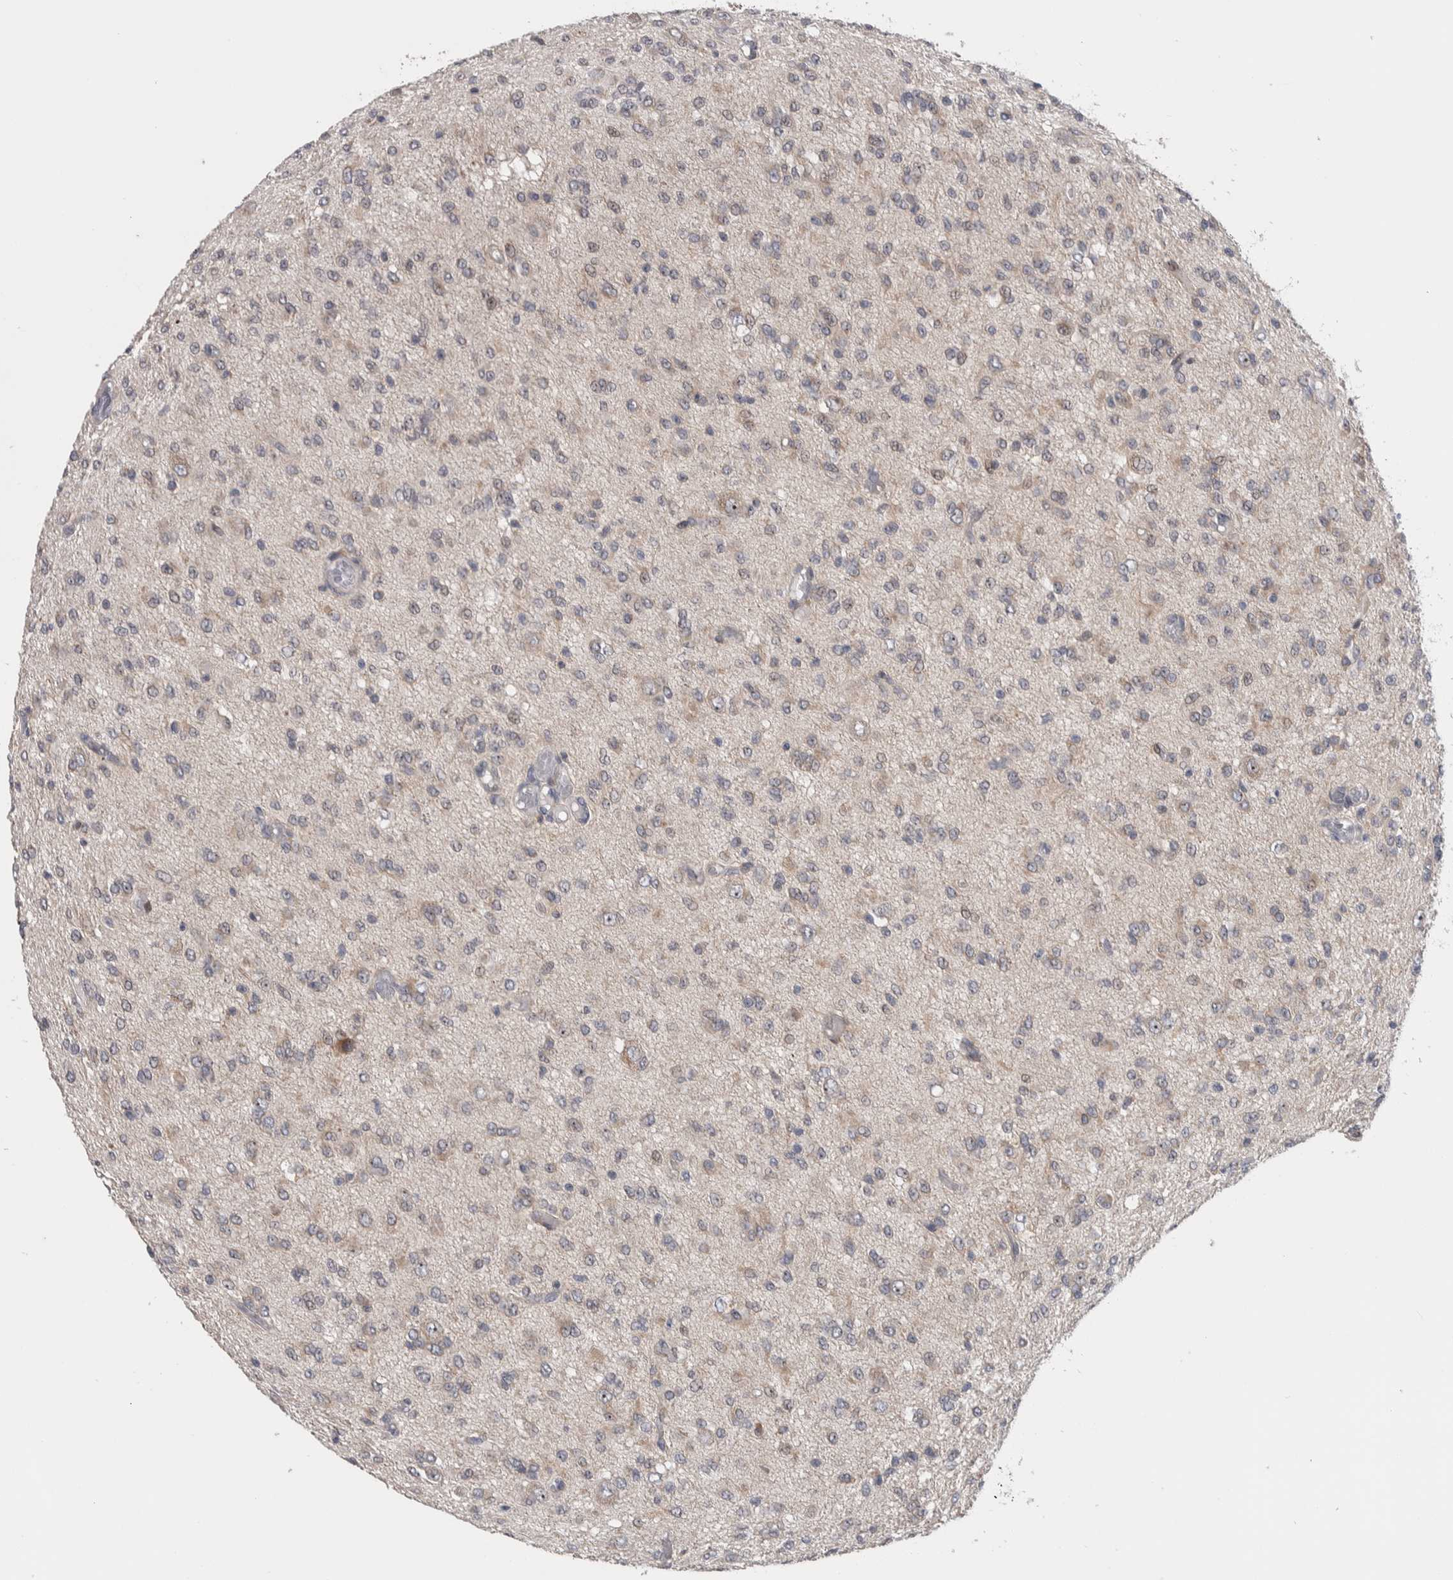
{"staining": {"intensity": "moderate", "quantity": "<25%", "location": "nuclear"}, "tissue": "glioma", "cell_type": "Tumor cells", "image_type": "cancer", "snomed": [{"axis": "morphology", "description": "Glioma, malignant, High grade"}, {"axis": "topography", "description": "Brain"}], "caption": "This histopathology image shows IHC staining of human glioma, with low moderate nuclear expression in about <25% of tumor cells.", "gene": "PRRG4", "patient": {"sex": "female", "age": 59}}